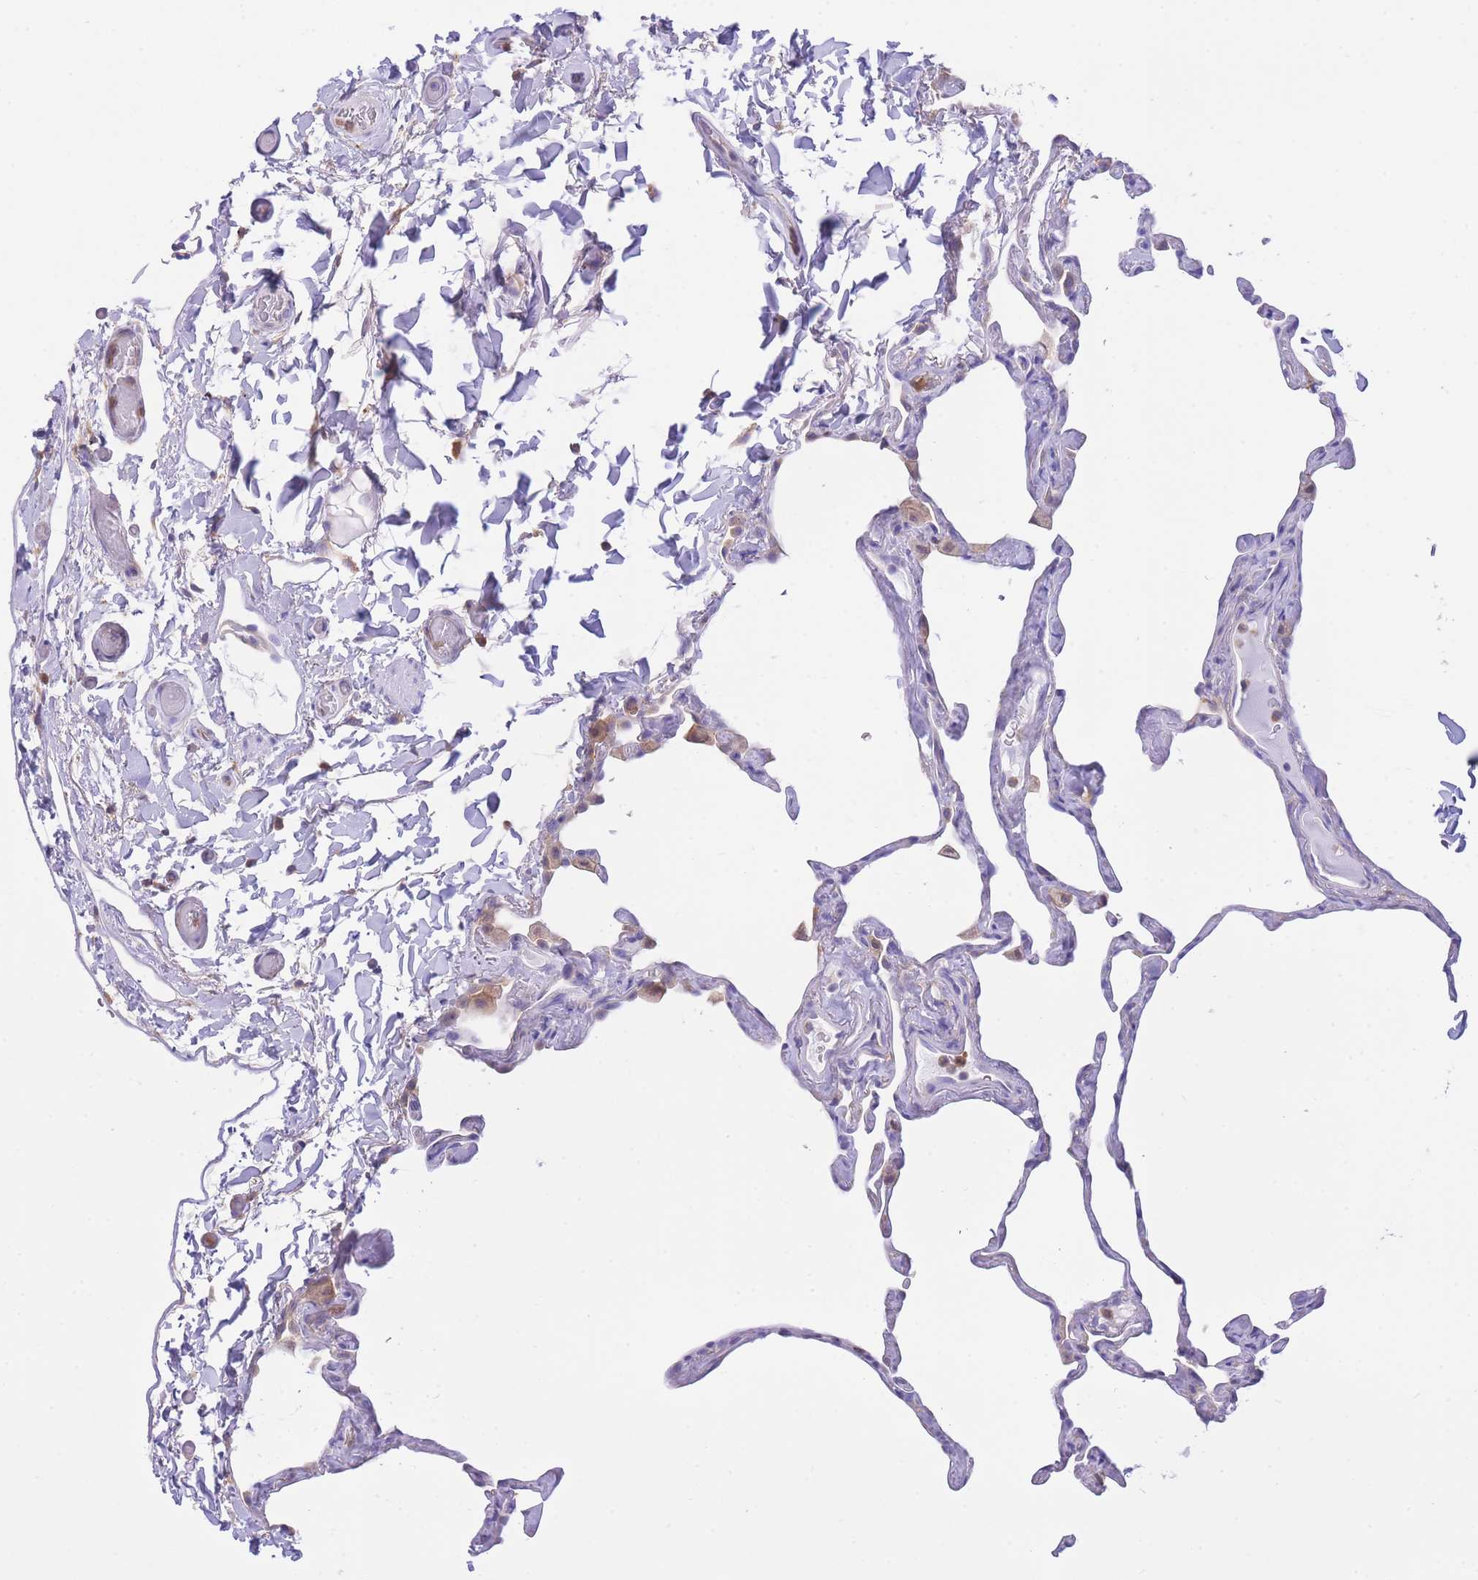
{"staining": {"intensity": "negative", "quantity": "none", "location": "none"}, "tissue": "lung", "cell_type": "Alveolar cells", "image_type": "normal", "snomed": [{"axis": "morphology", "description": "Normal tissue, NOS"}, {"axis": "topography", "description": "Lung"}], "caption": "High magnification brightfield microscopy of normal lung stained with DAB (3,3'-diaminobenzidine) (brown) and counterstained with hematoxylin (blue): alveolar cells show no significant staining.", "gene": "NAMPT", "patient": {"sex": "male", "age": 65}}